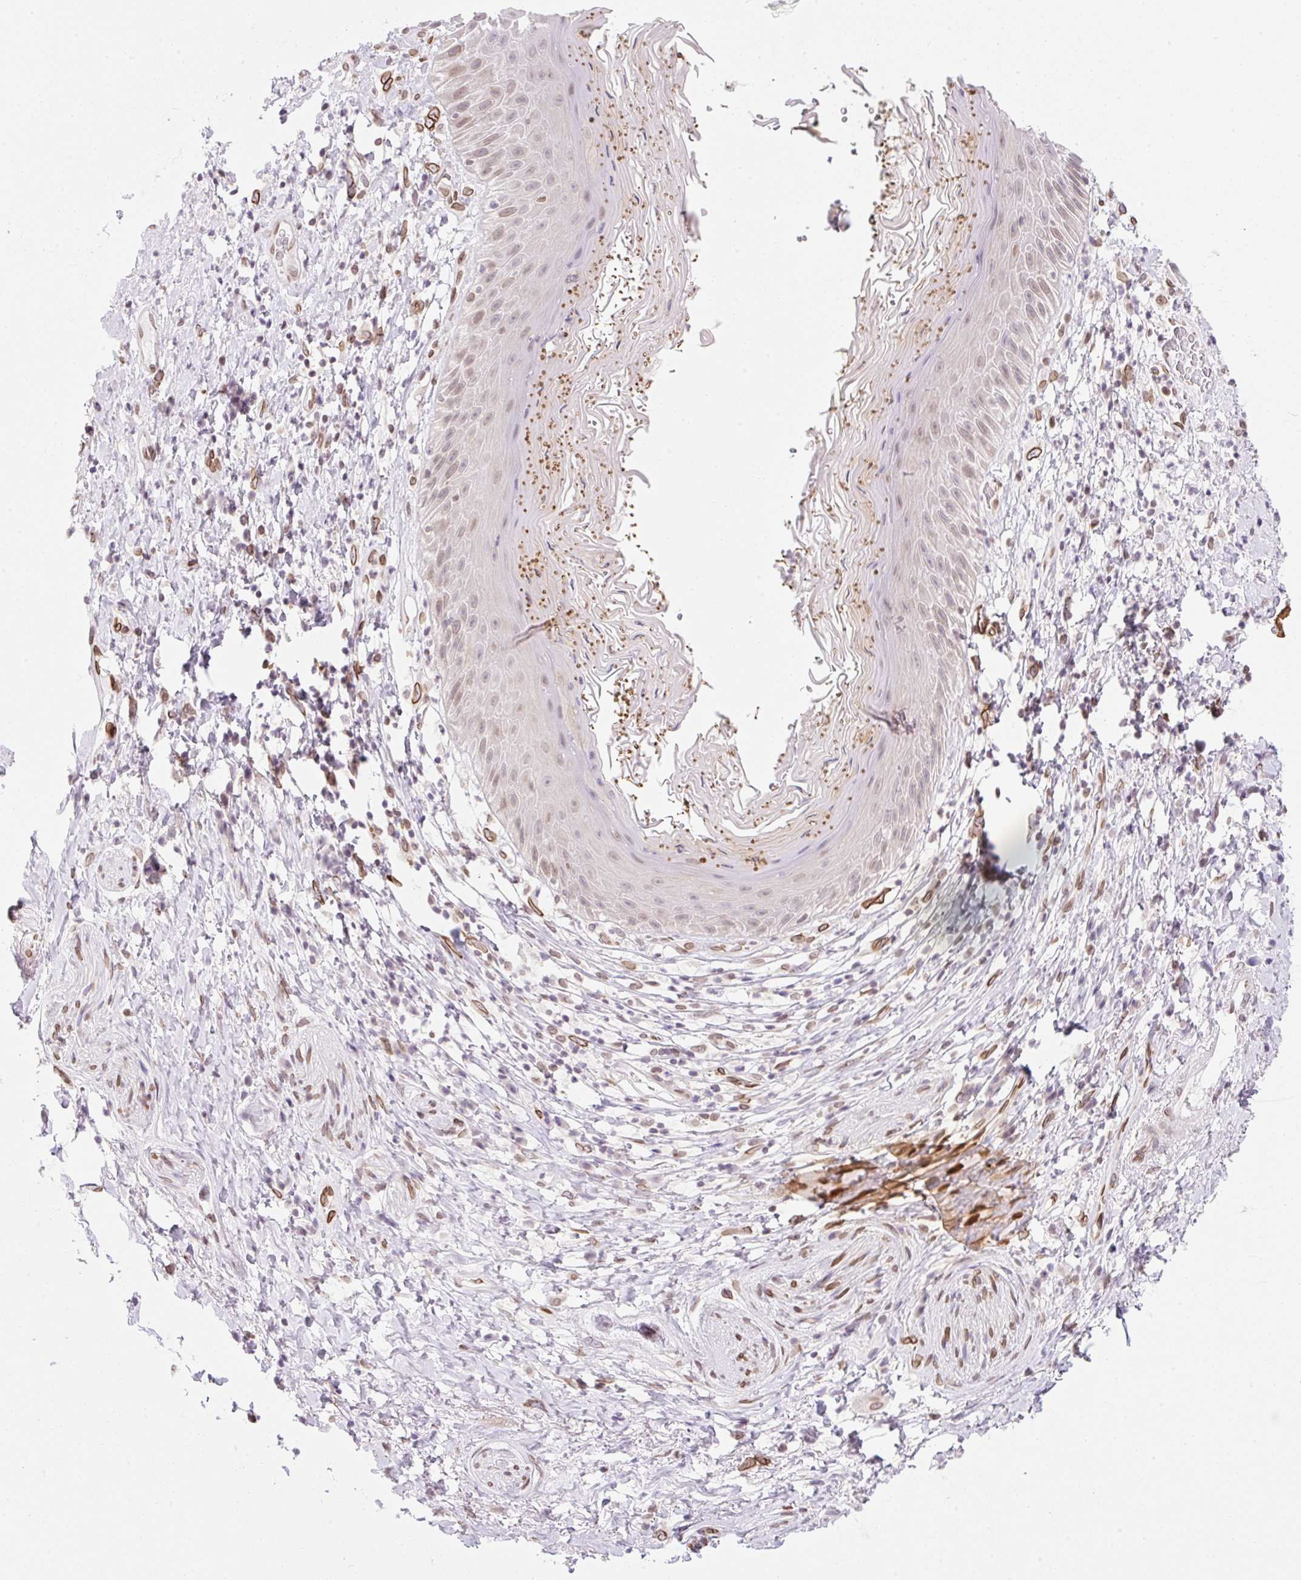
{"staining": {"intensity": "weak", "quantity": "<25%", "location": "nuclear"}, "tissue": "skin", "cell_type": "Epidermal cells", "image_type": "normal", "snomed": [{"axis": "morphology", "description": "Normal tissue, NOS"}, {"axis": "topography", "description": "Anal"}], "caption": "Immunohistochemistry of normal skin demonstrates no positivity in epidermal cells. (Brightfield microscopy of DAB (3,3'-diaminobenzidine) immunohistochemistry at high magnification).", "gene": "SYNE3", "patient": {"sex": "male", "age": 78}}